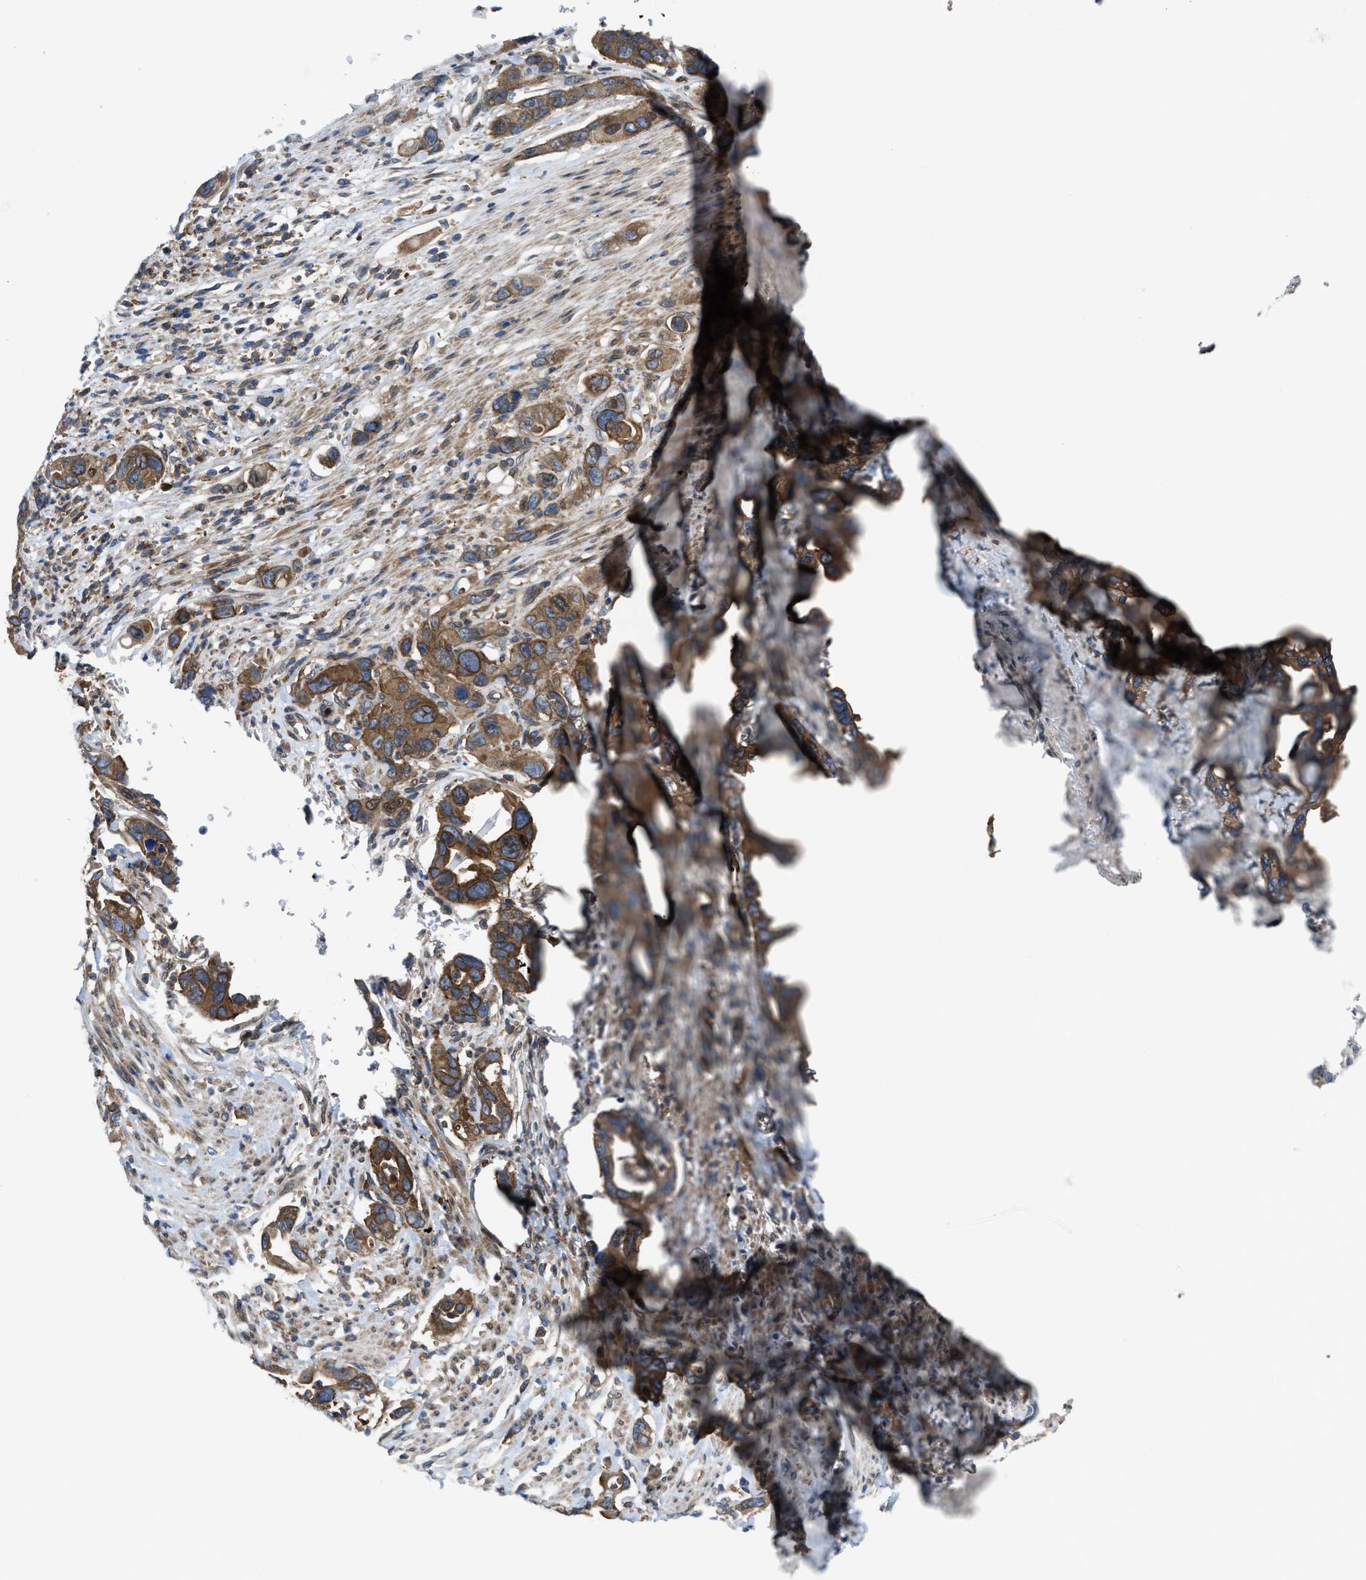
{"staining": {"intensity": "moderate", "quantity": ">75%", "location": "cytoplasmic/membranous"}, "tissue": "pancreatic cancer", "cell_type": "Tumor cells", "image_type": "cancer", "snomed": [{"axis": "morphology", "description": "Adenocarcinoma, NOS"}, {"axis": "topography", "description": "Pancreas"}], "caption": "Immunohistochemistry (IHC) photomicrograph of neoplastic tissue: human pancreatic adenocarcinoma stained using immunohistochemistry (IHC) demonstrates medium levels of moderate protein expression localized specifically in the cytoplasmic/membranous of tumor cells, appearing as a cytoplasmic/membranous brown color.", "gene": "MYO18A", "patient": {"sex": "female", "age": 70}}